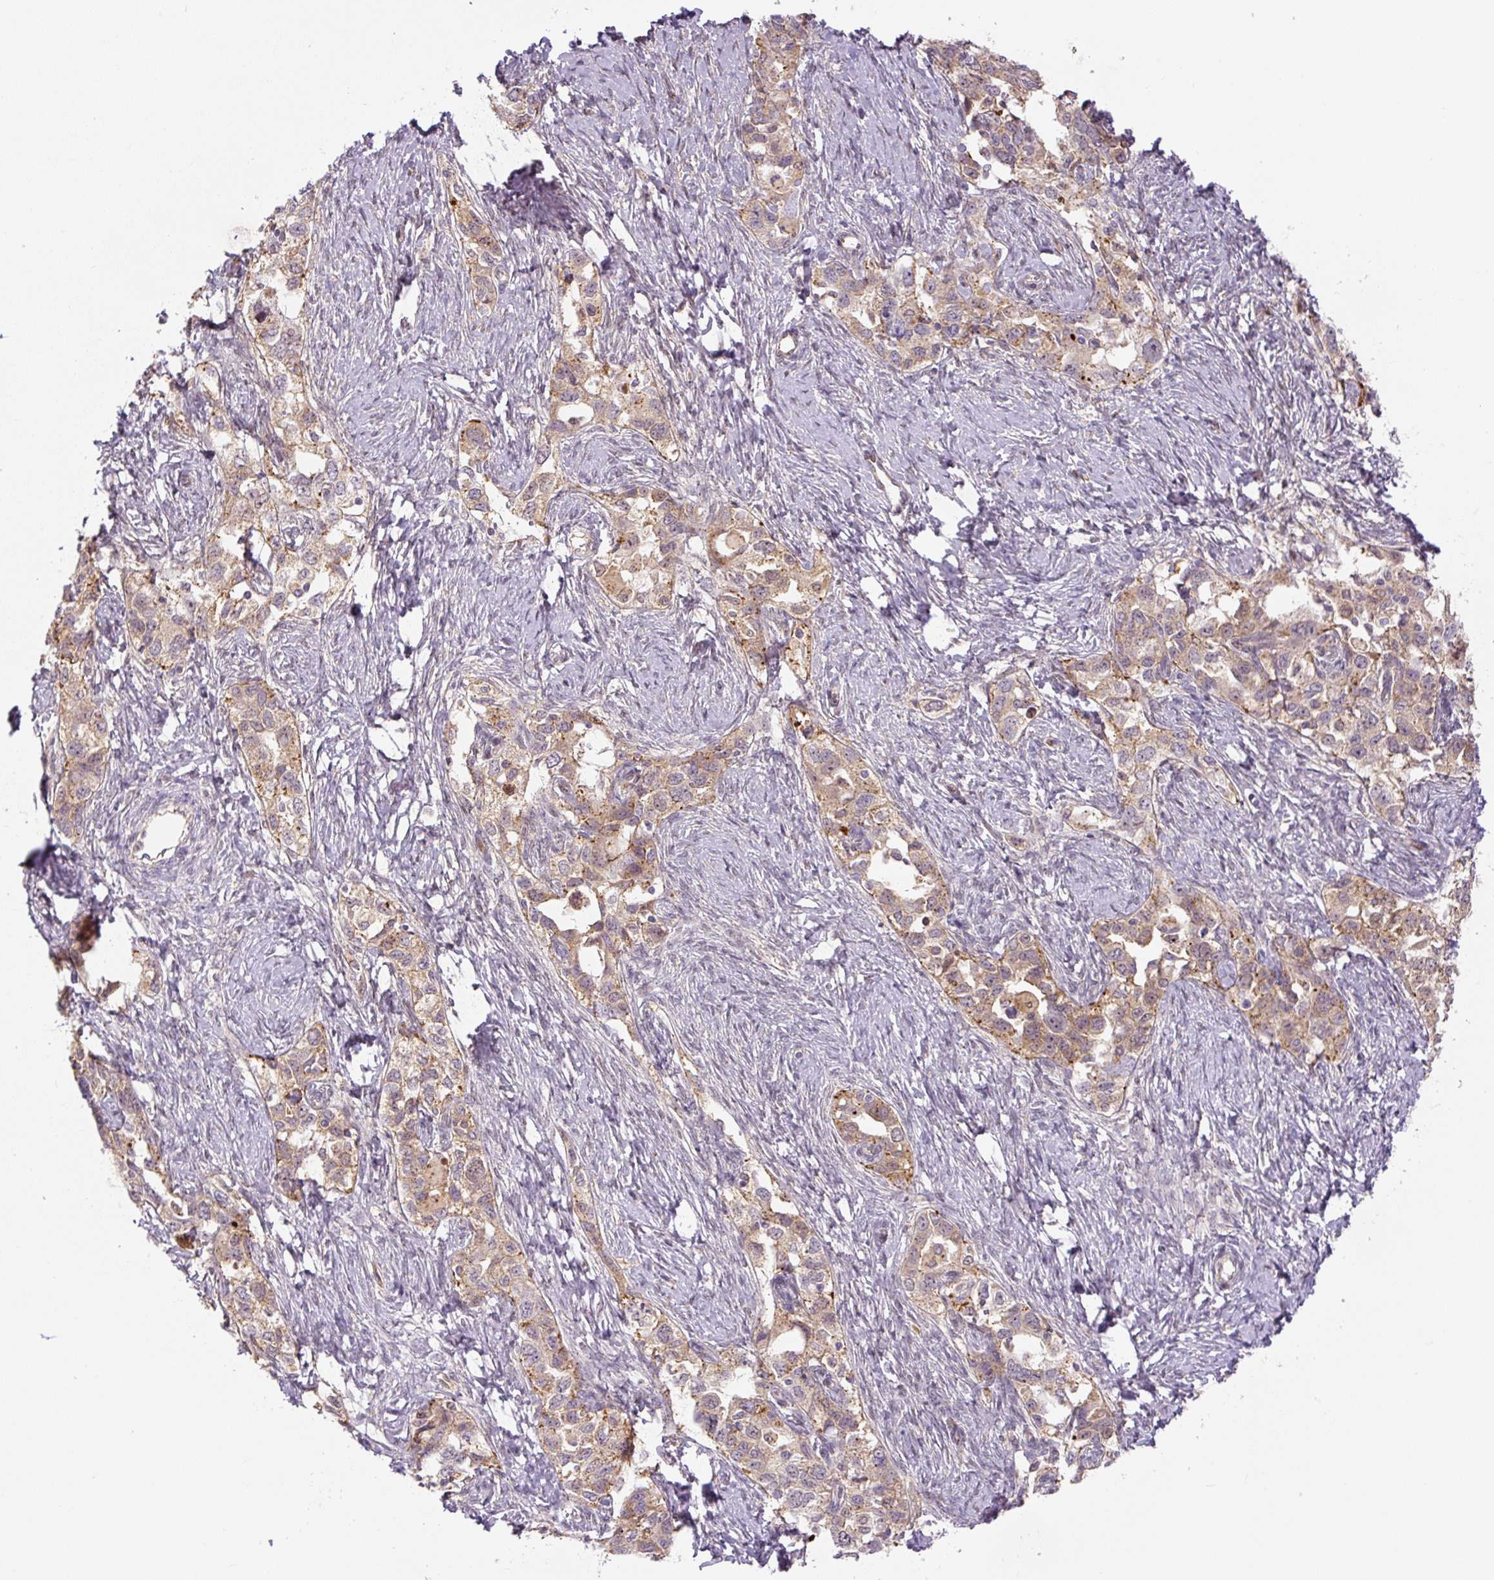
{"staining": {"intensity": "moderate", "quantity": "25%-75%", "location": "cytoplasmic/membranous"}, "tissue": "ovarian cancer", "cell_type": "Tumor cells", "image_type": "cancer", "snomed": [{"axis": "morphology", "description": "Carcinoma, NOS"}, {"axis": "morphology", "description": "Cystadenocarcinoma, serous, NOS"}, {"axis": "topography", "description": "Ovary"}], "caption": "Protein expression analysis of human serous cystadenocarcinoma (ovarian) reveals moderate cytoplasmic/membranous positivity in approximately 25%-75% of tumor cells.", "gene": "ZSWIM7", "patient": {"sex": "female", "age": 69}}